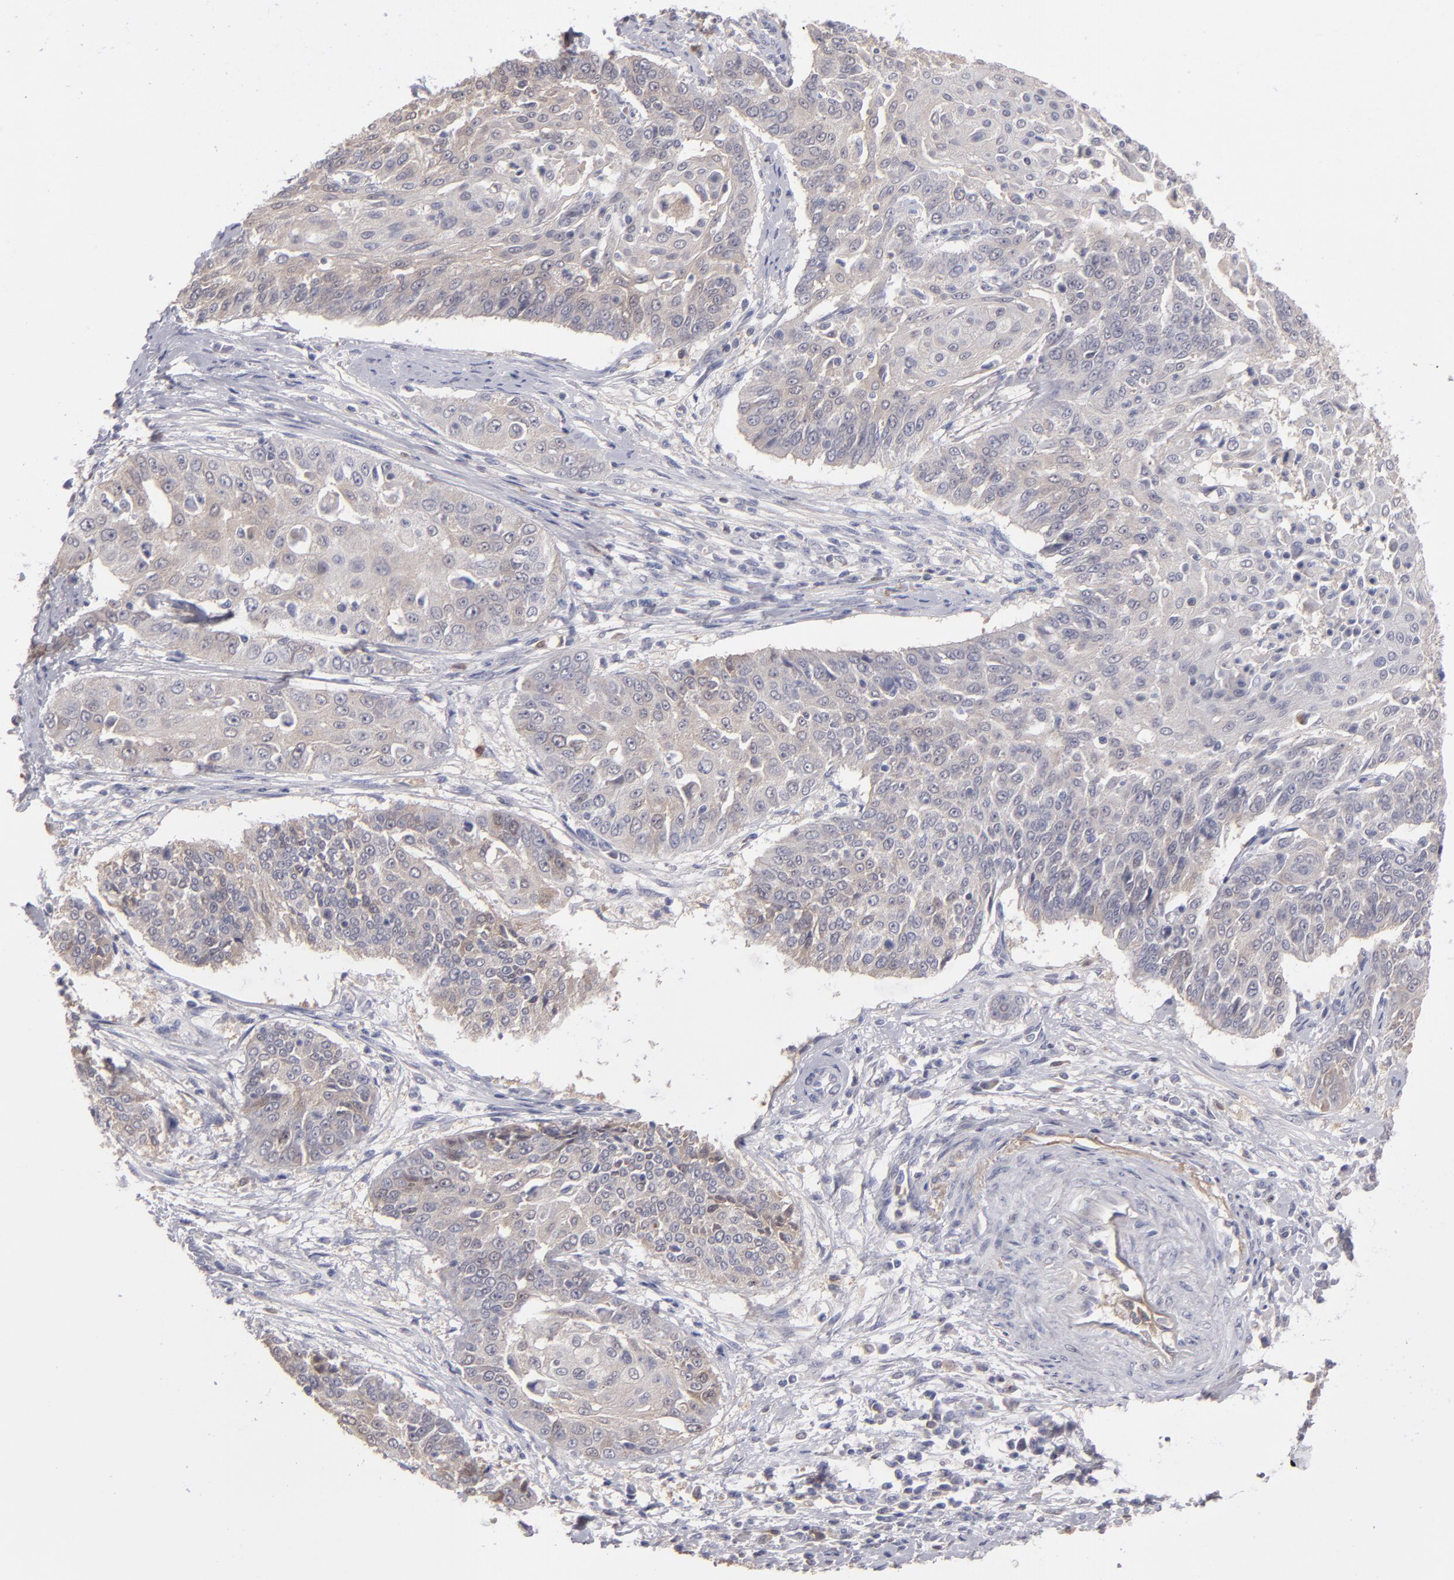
{"staining": {"intensity": "weak", "quantity": "25%-75%", "location": "cytoplasmic/membranous"}, "tissue": "cervical cancer", "cell_type": "Tumor cells", "image_type": "cancer", "snomed": [{"axis": "morphology", "description": "Squamous cell carcinoma, NOS"}, {"axis": "topography", "description": "Cervix"}], "caption": "A brown stain shows weak cytoplasmic/membranous staining of a protein in human cervical cancer tumor cells.", "gene": "ITIH4", "patient": {"sex": "female", "age": 64}}